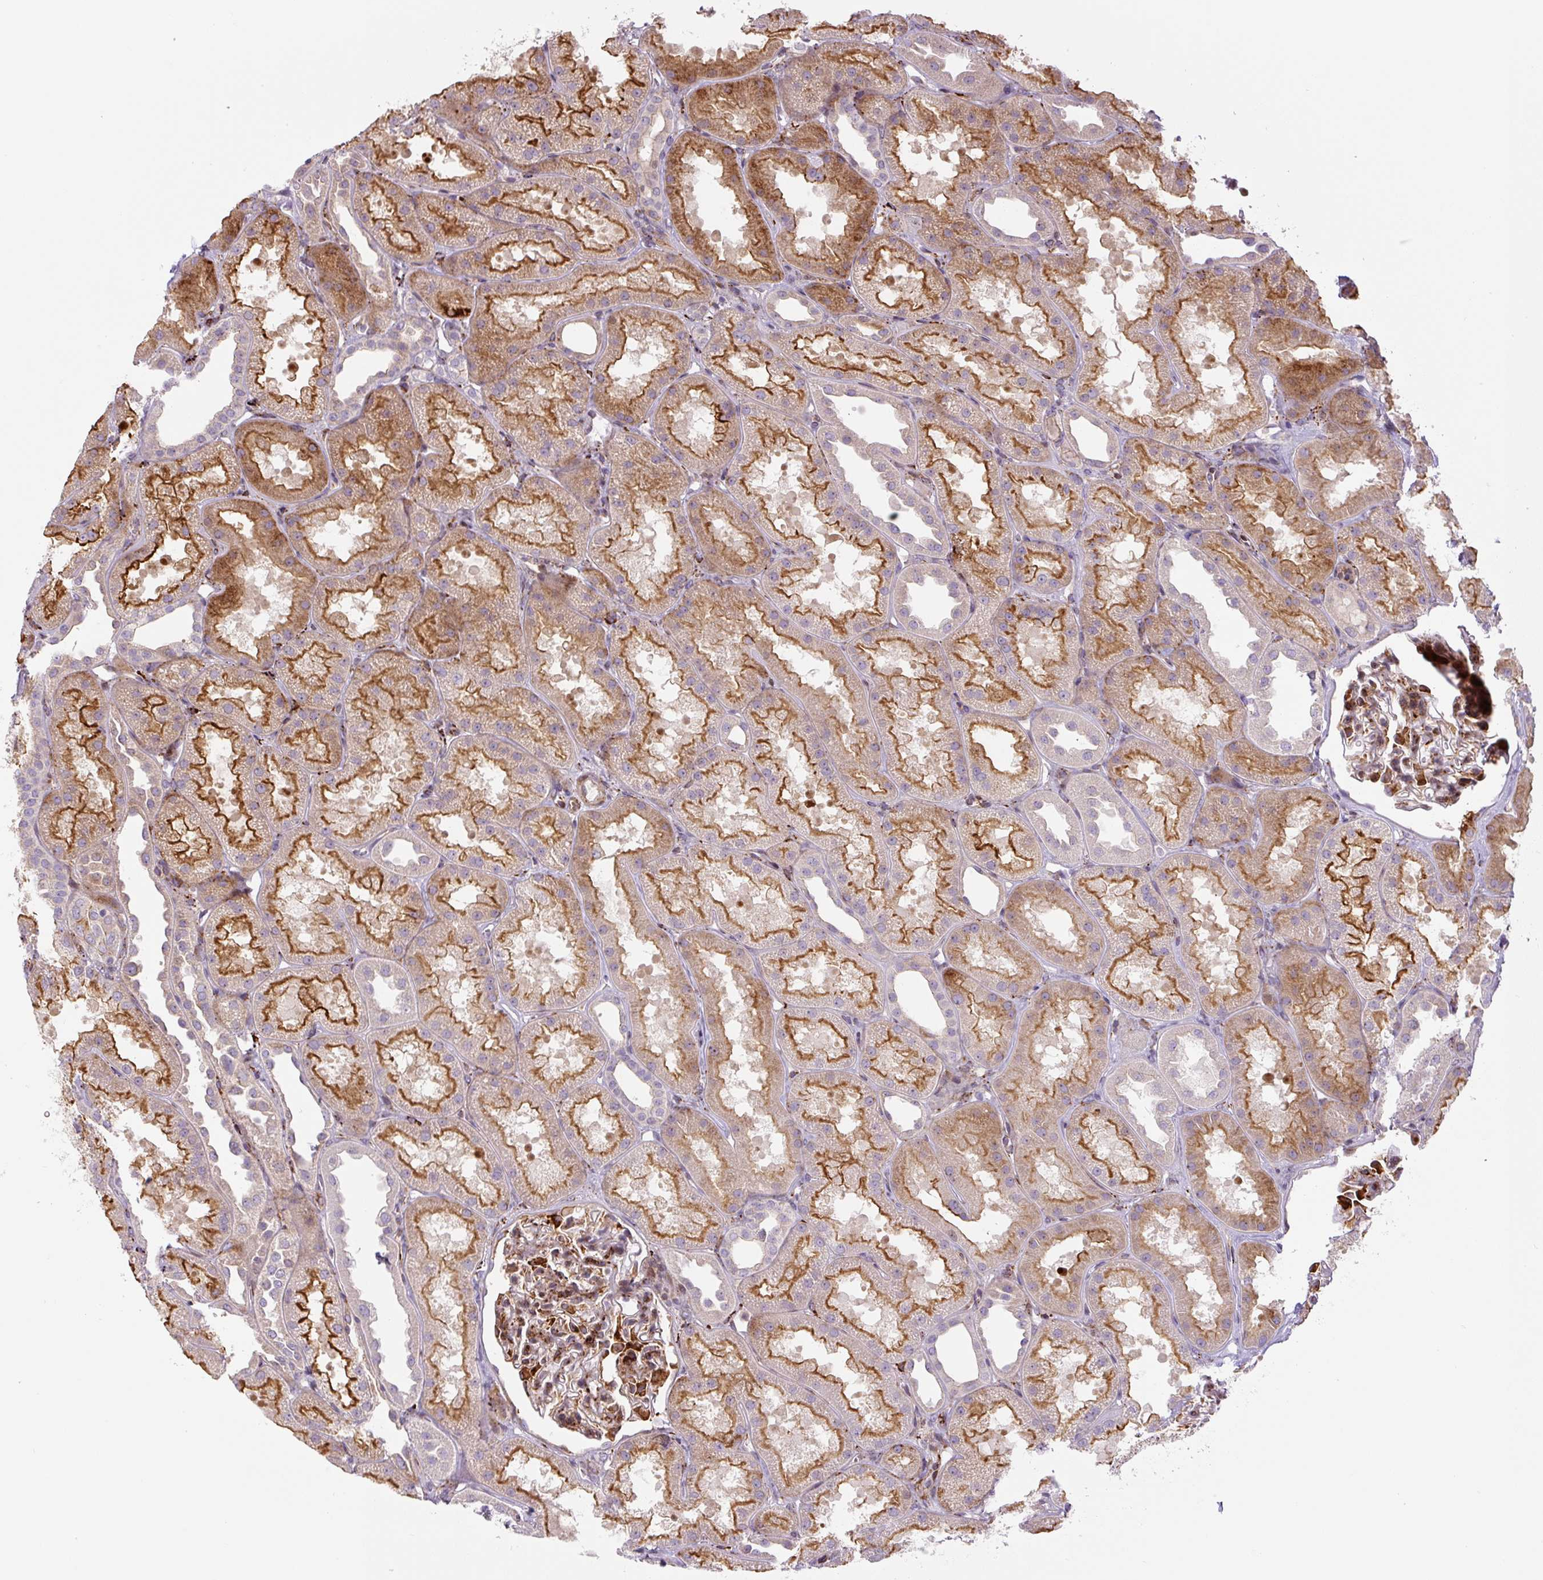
{"staining": {"intensity": "strong", "quantity": "25%-75%", "location": "cytoplasmic/membranous"}, "tissue": "kidney", "cell_type": "Cells in glomeruli", "image_type": "normal", "snomed": [{"axis": "morphology", "description": "Normal tissue, NOS"}, {"axis": "topography", "description": "Kidney"}], "caption": "This micrograph shows unremarkable kidney stained with IHC to label a protein in brown. The cytoplasmic/membranous of cells in glomeruli show strong positivity for the protein. Nuclei are counter-stained blue.", "gene": "DISP3", "patient": {"sex": "male", "age": 61}}